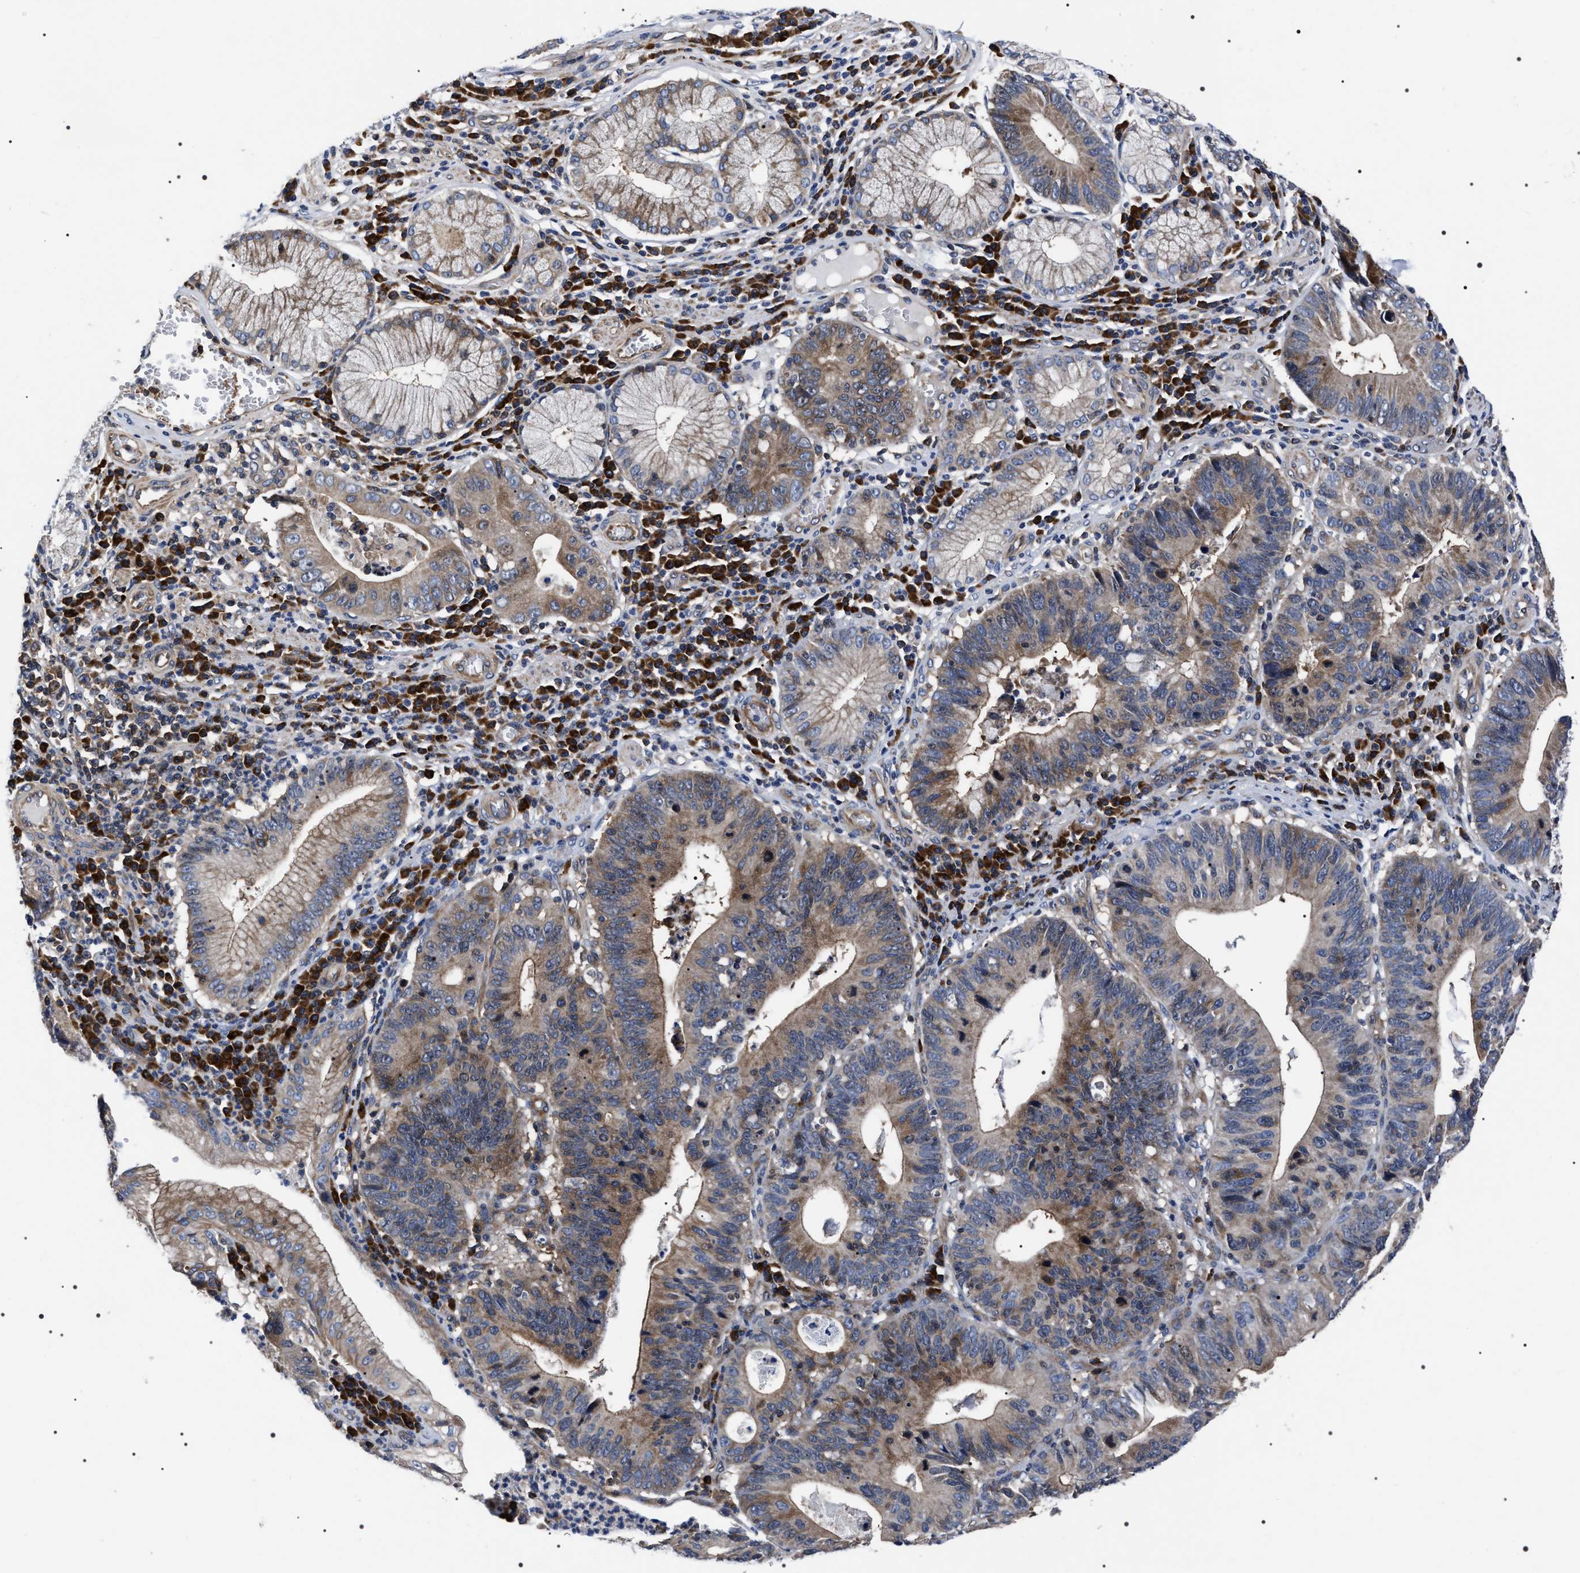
{"staining": {"intensity": "moderate", "quantity": "25%-75%", "location": "cytoplasmic/membranous"}, "tissue": "stomach cancer", "cell_type": "Tumor cells", "image_type": "cancer", "snomed": [{"axis": "morphology", "description": "Adenocarcinoma, NOS"}, {"axis": "topography", "description": "Stomach"}], "caption": "Approximately 25%-75% of tumor cells in human stomach cancer demonstrate moderate cytoplasmic/membranous protein positivity as visualized by brown immunohistochemical staining.", "gene": "MIS18A", "patient": {"sex": "male", "age": 59}}